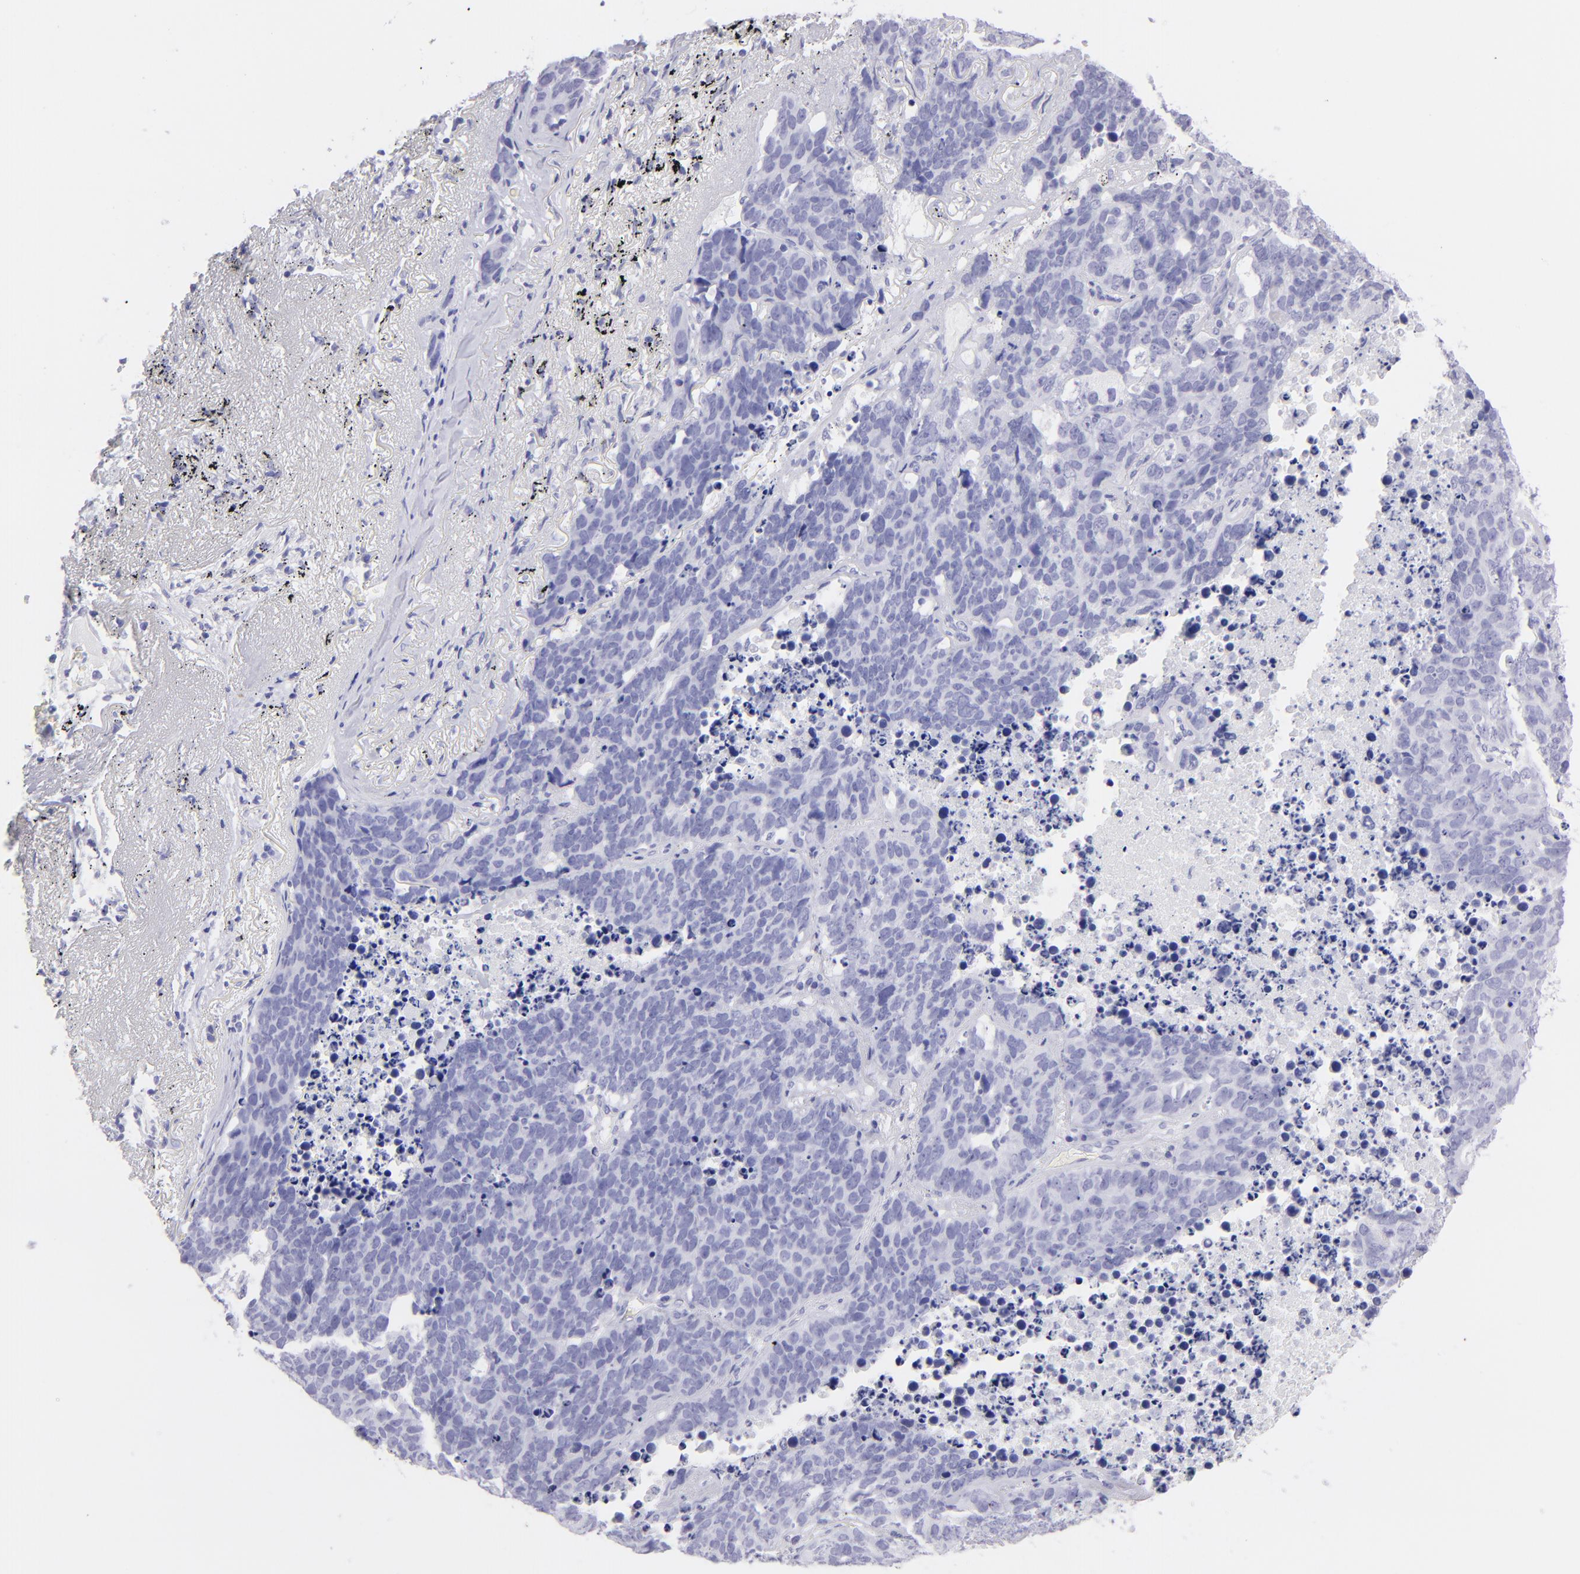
{"staining": {"intensity": "negative", "quantity": "none", "location": "none"}, "tissue": "lung cancer", "cell_type": "Tumor cells", "image_type": "cancer", "snomed": [{"axis": "morphology", "description": "Carcinoid, malignant, NOS"}, {"axis": "topography", "description": "Lung"}], "caption": "Human lung malignant carcinoid stained for a protein using IHC exhibits no expression in tumor cells.", "gene": "SLC1A3", "patient": {"sex": "male", "age": 60}}